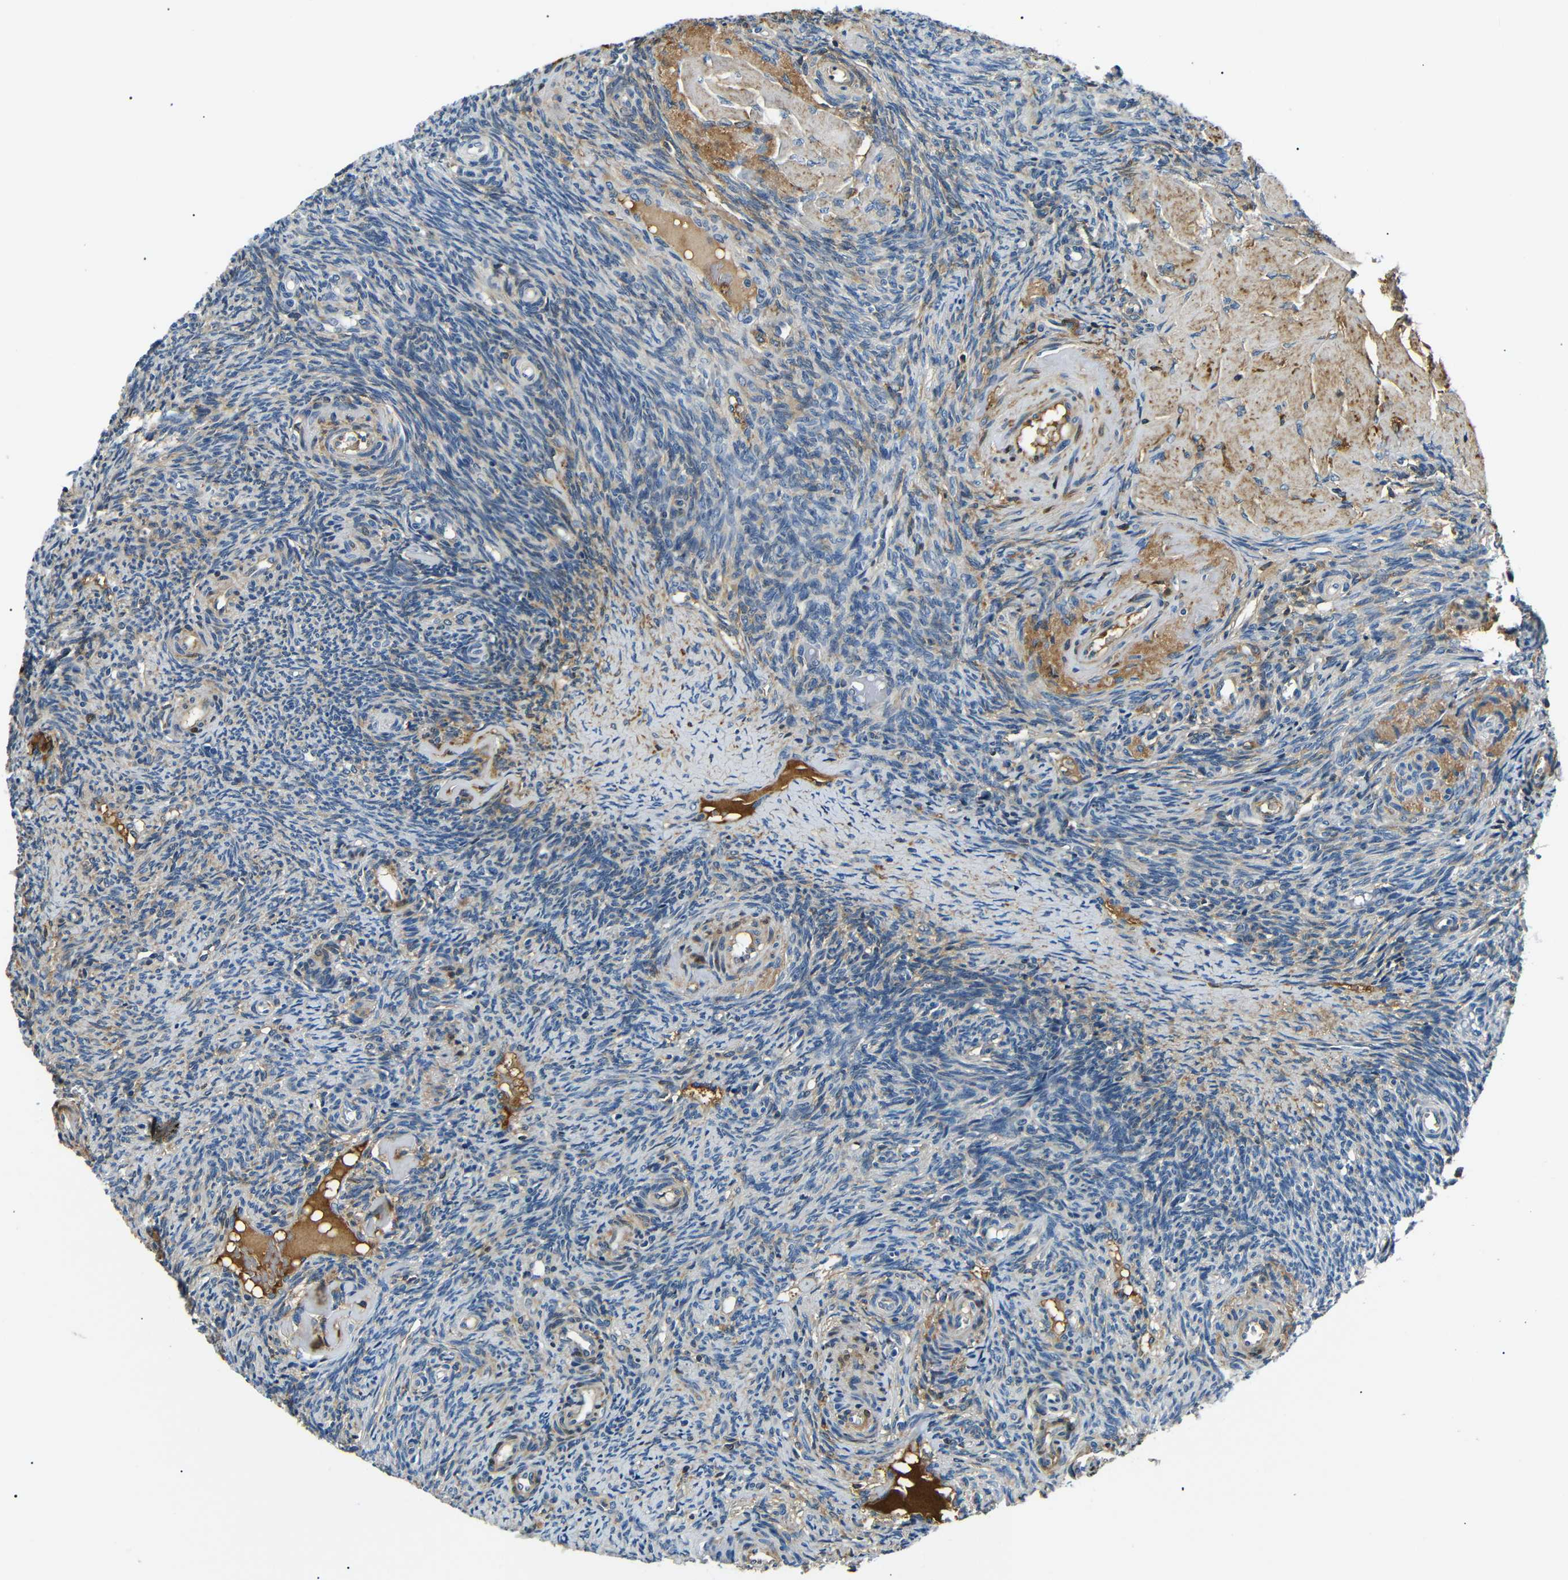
{"staining": {"intensity": "weak", "quantity": "25%-75%", "location": "cytoplasmic/membranous"}, "tissue": "ovary", "cell_type": "Ovarian stroma cells", "image_type": "normal", "snomed": [{"axis": "morphology", "description": "Normal tissue, NOS"}, {"axis": "topography", "description": "Ovary"}], "caption": "Immunohistochemistry (DAB (3,3'-diaminobenzidine)) staining of benign human ovary exhibits weak cytoplasmic/membranous protein positivity in approximately 25%-75% of ovarian stroma cells. The protein is stained brown, and the nuclei are stained in blue (DAB (3,3'-diaminobenzidine) IHC with brightfield microscopy, high magnification).", "gene": "LHCGR", "patient": {"sex": "female", "age": 41}}